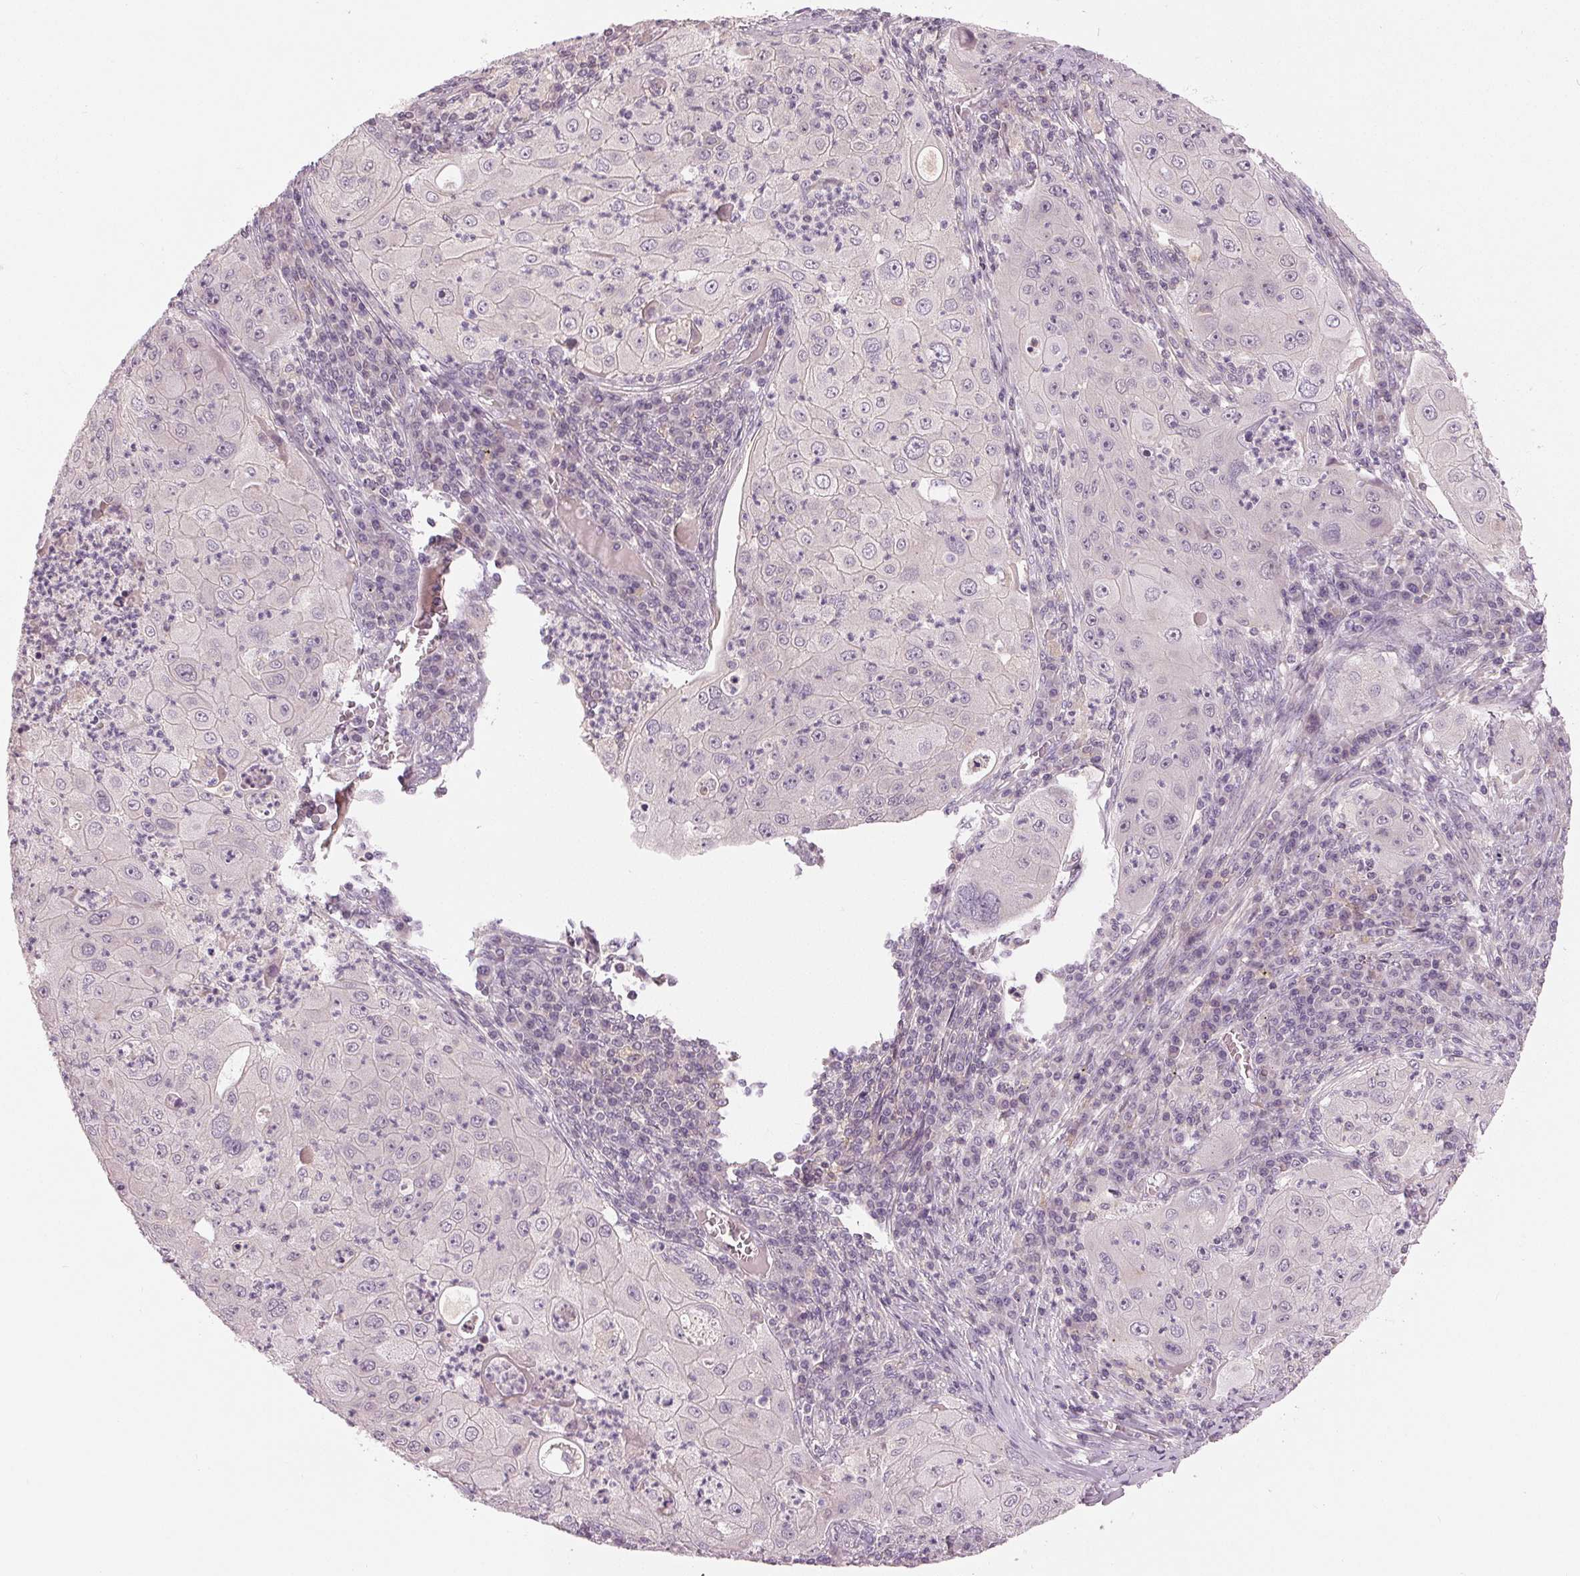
{"staining": {"intensity": "negative", "quantity": "none", "location": "none"}, "tissue": "lung cancer", "cell_type": "Tumor cells", "image_type": "cancer", "snomed": [{"axis": "morphology", "description": "Squamous cell carcinoma, NOS"}, {"axis": "topography", "description": "Lung"}], "caption": "Image shows no protein expression in tumor cells of squamous cell carcinoma (lung) tissue.", "gene": "ZNF605", "patient": {"sex": "female", "age": 59}}